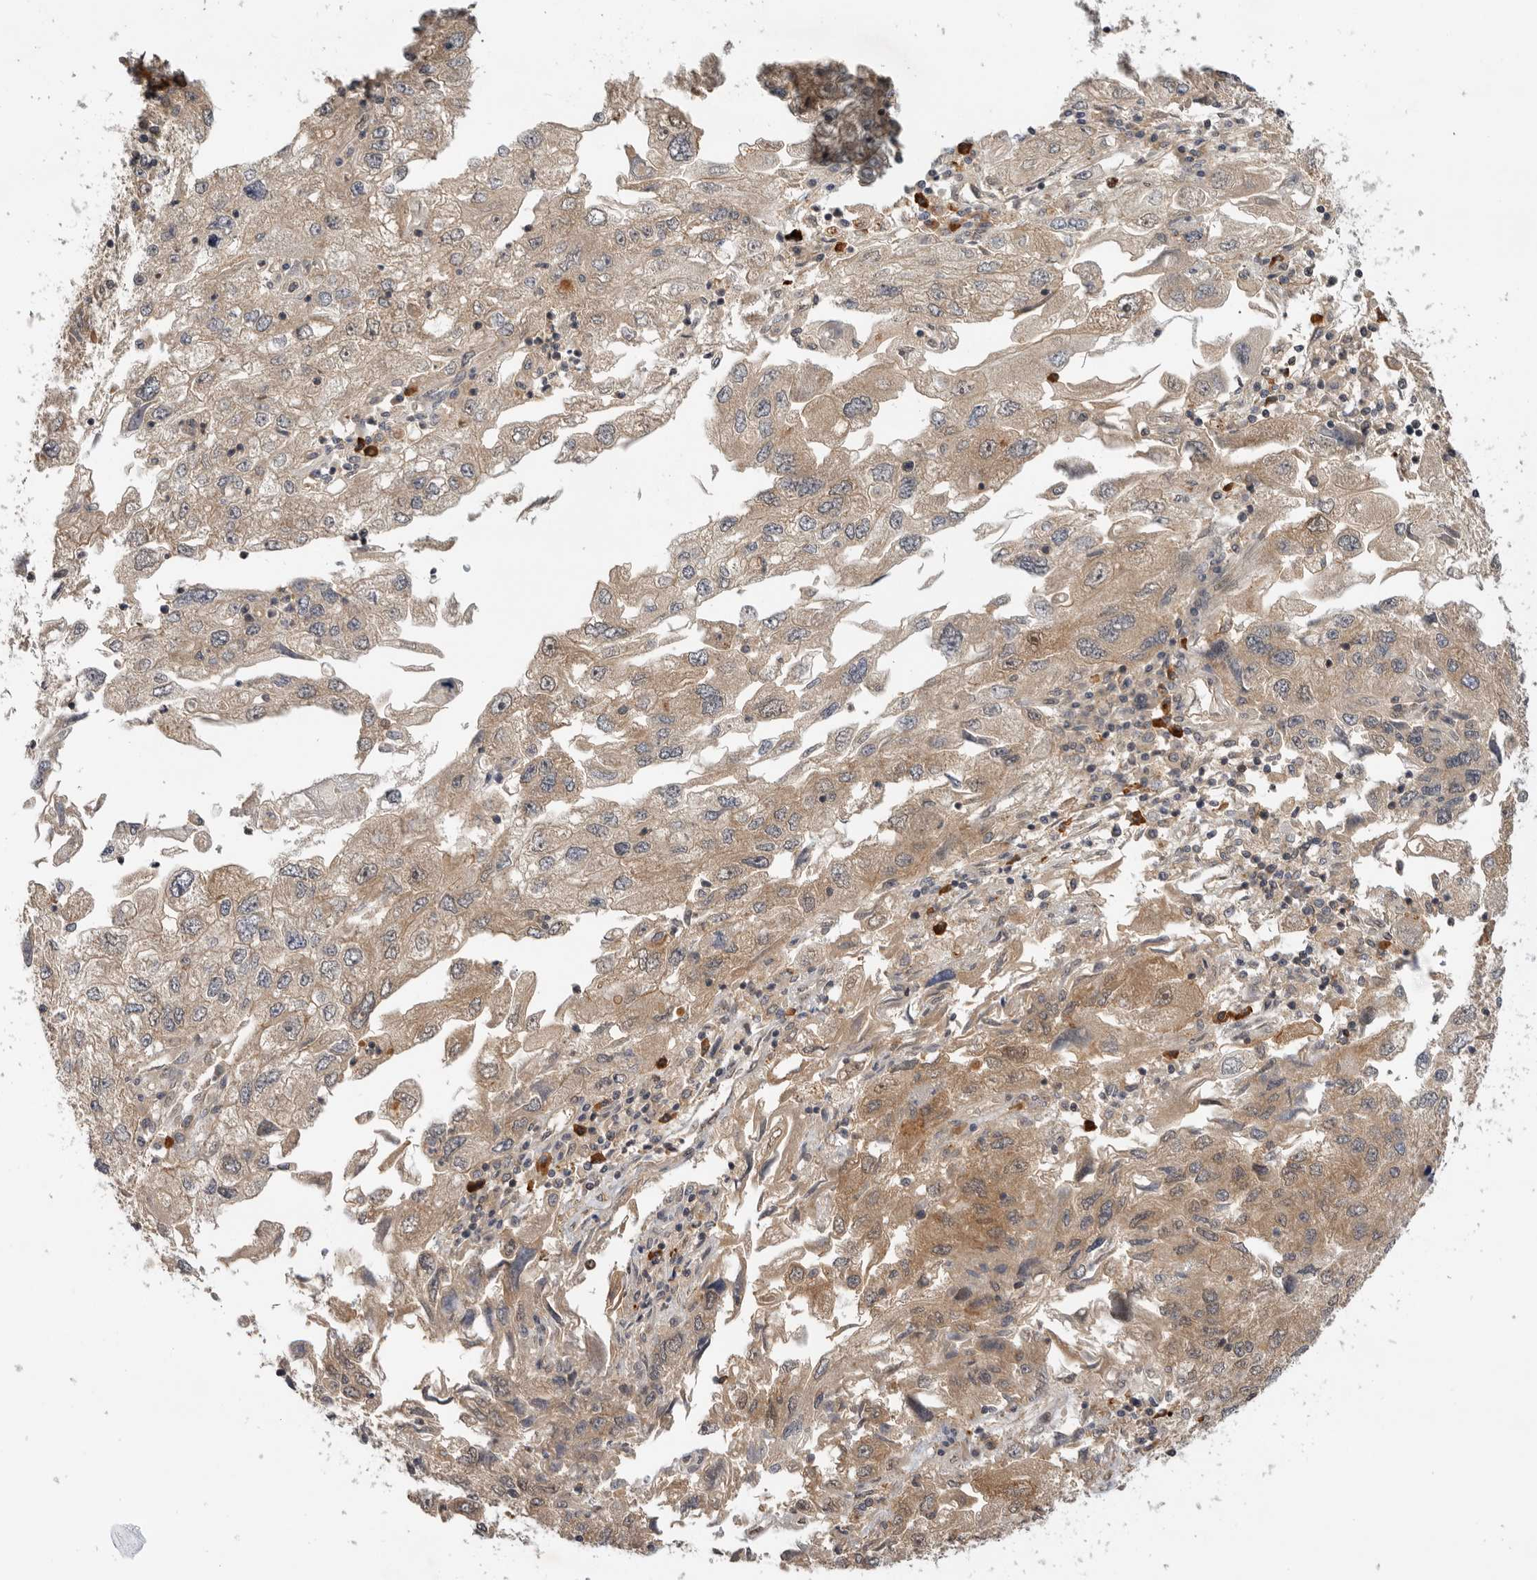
{"staining": {"intensity": "weak", "quantity": "<25%", "location": "cytoplasmic/membranous"}, "tissue": "endometrial cancer", "cell_type": "Tumor cells", "image_type": "cancer", "snomed": [{"axis": "morphology", "description": "Adenocarcinoma, NOS"}, {"axis": "topography", "description": "Endometrium"}], "caption": "Image shows no protein expression in tumor cells of endometrial cancer (adenocarcinoma) tissue.", "gene": "DCAF8", "patient": {"sex": "female", "age": 49}}